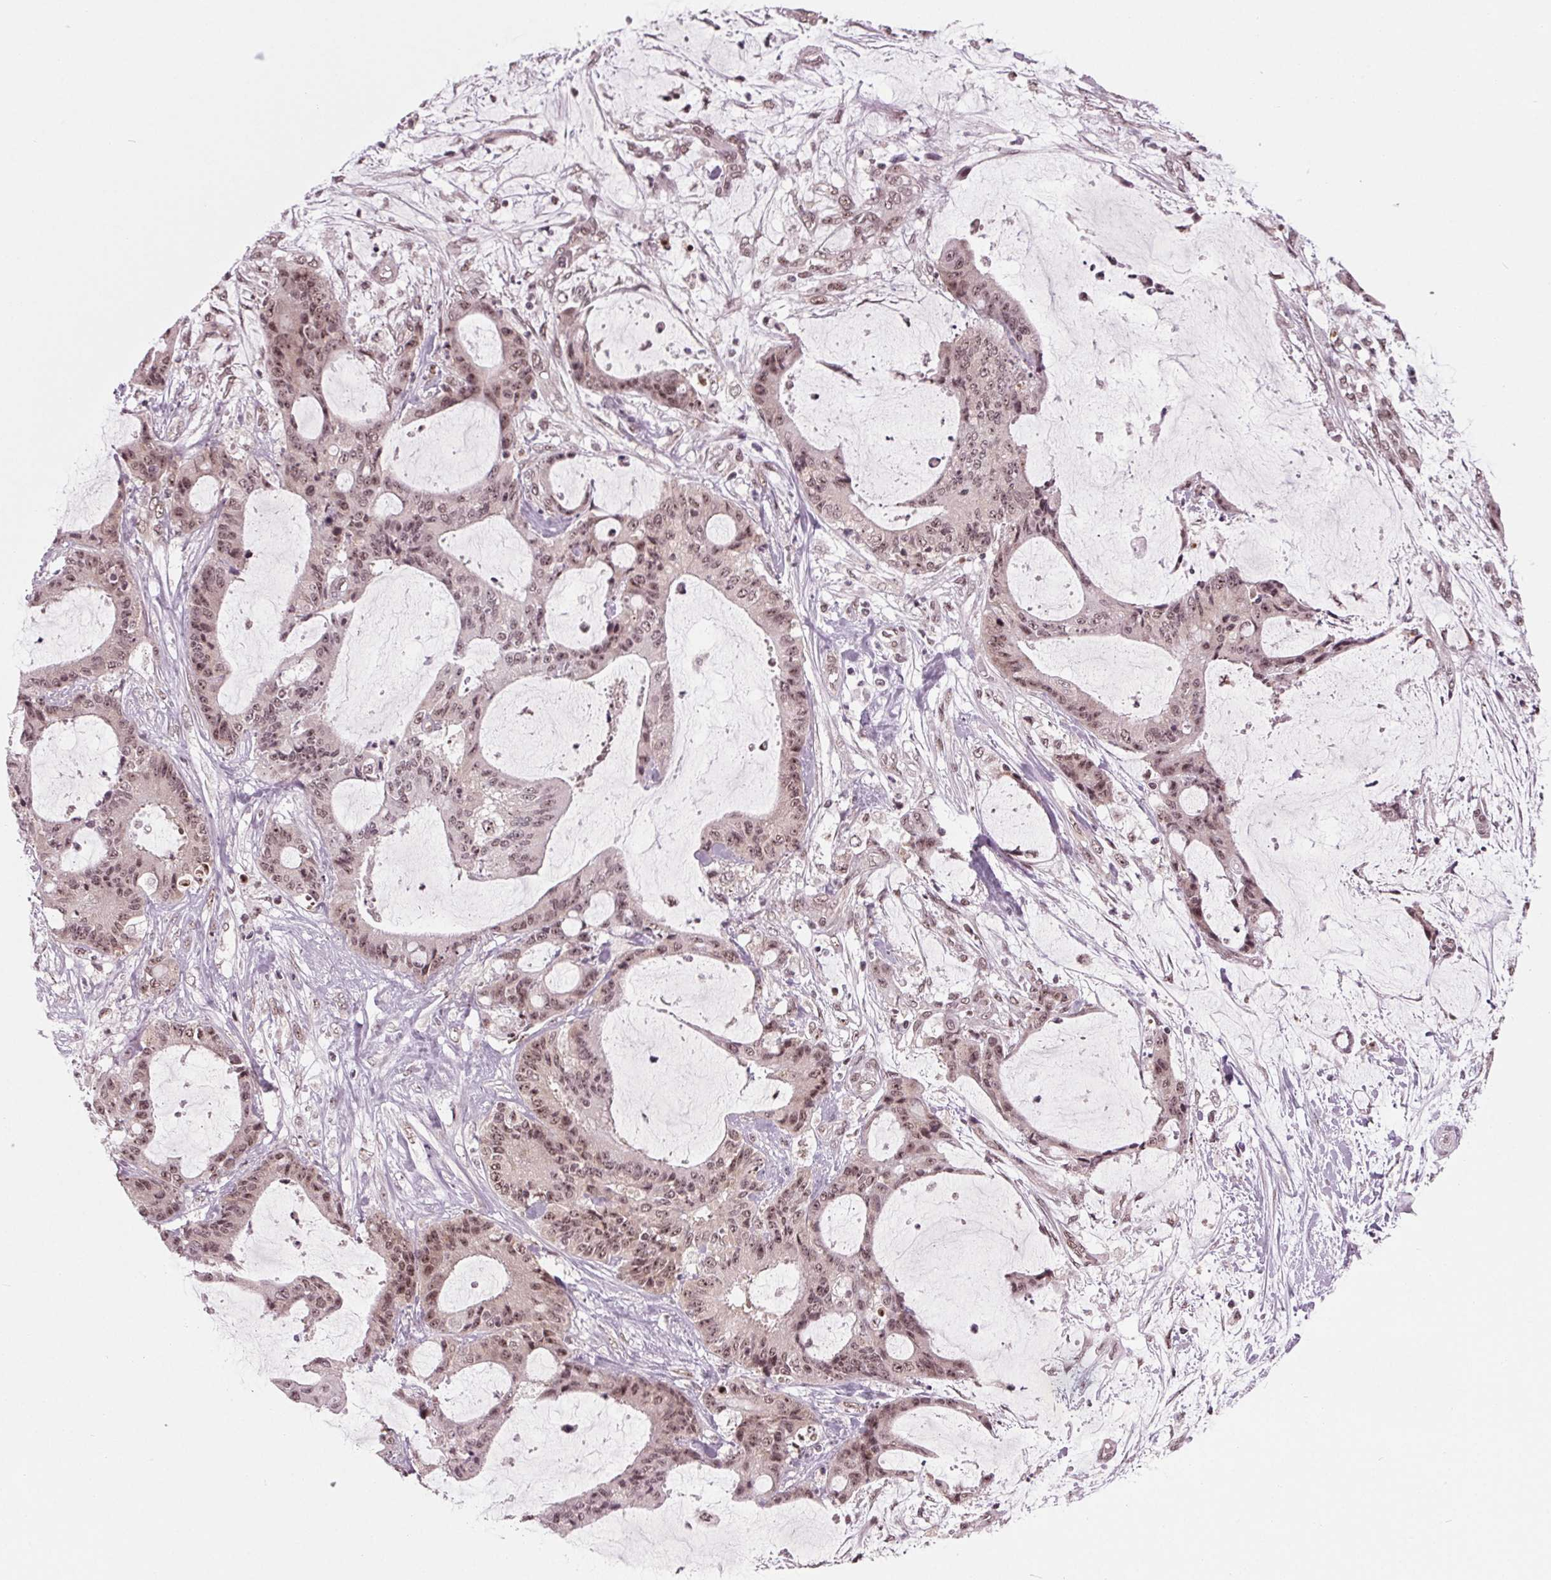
{"staining": {"intensity": "moderate", "quantity": ">75%", "location": "nuclear"}, "tissue": "liver cancer", "cell_type": "Tumor cells", "image_type": "cancer", "snomed": [{"axis": "morphology", "description": "Cholangiocarcinoma"}, {"axis": "topography", "description": "Liver"}], "caption": "The image shows a brown stain indicating the presence of a protein in the nuclear of tumor cells in liver cancer (cholangiocarcinoma).", "gene": "DDX41", "patient": {"sex": "female", "age": 73}}